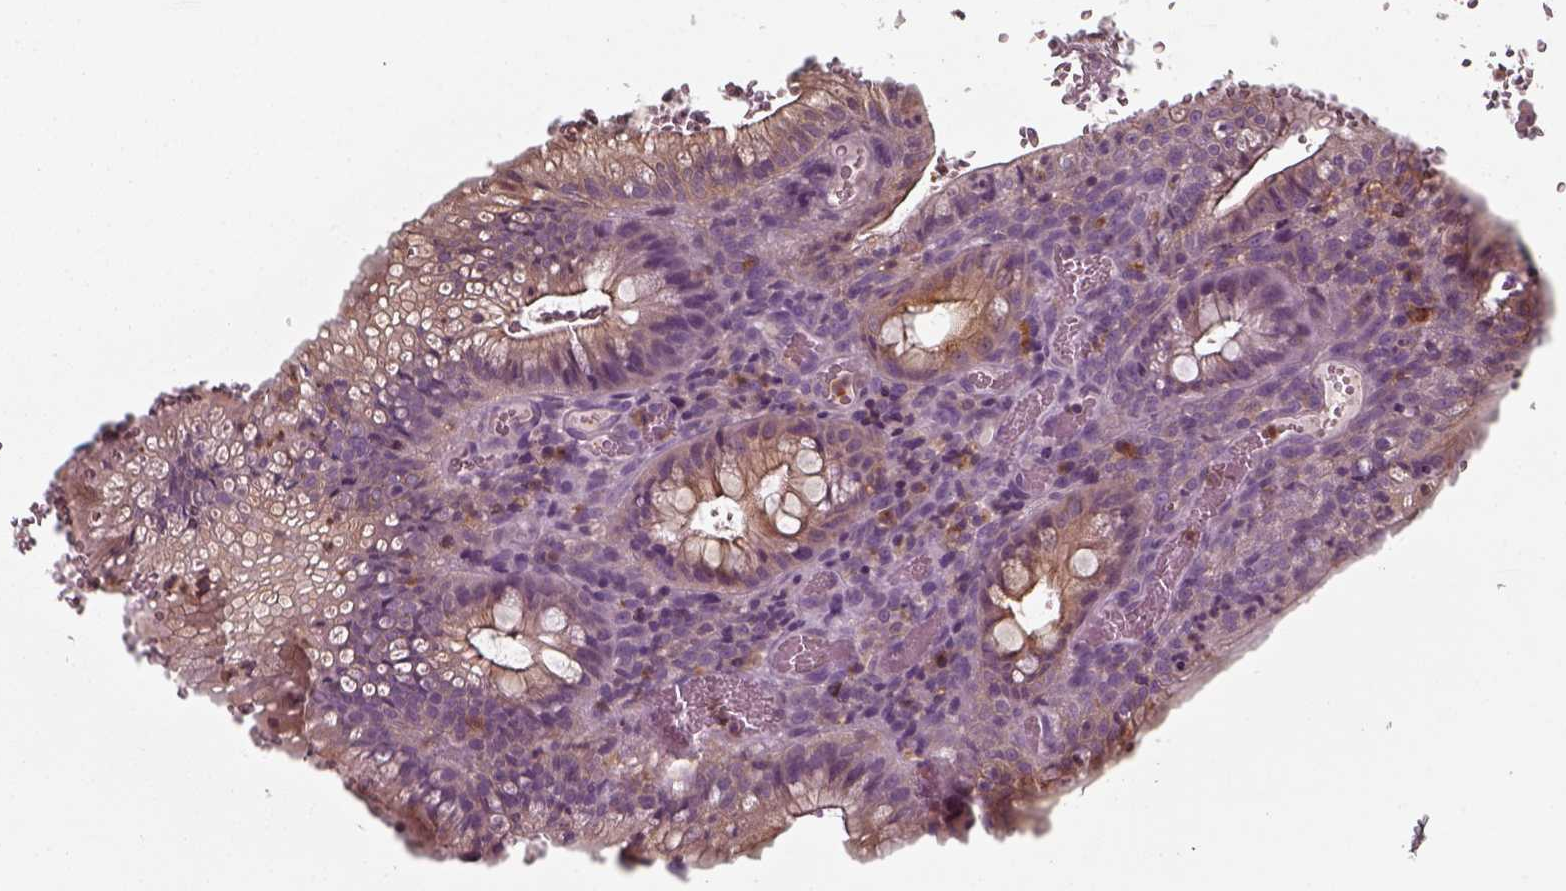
{"staining": {"intensity": "weak", "quantity": "<25%", "location": "cytoplasmic/membranous"}, "tissue": "colorectal cancer", "cell_type": "Tumor cells", "image_type": "cancer", "snomed": [{"axis": "morphology", "description": "Adenocarcinoma, NOS"}, {"axis": "topography", "description": "Colon"}], "caption": "This is an IHC image of colorectal cancer. There is no expression in tumor cells.", "gene": "UNC13D", "patient": {"sex": "male", "age": 67}}